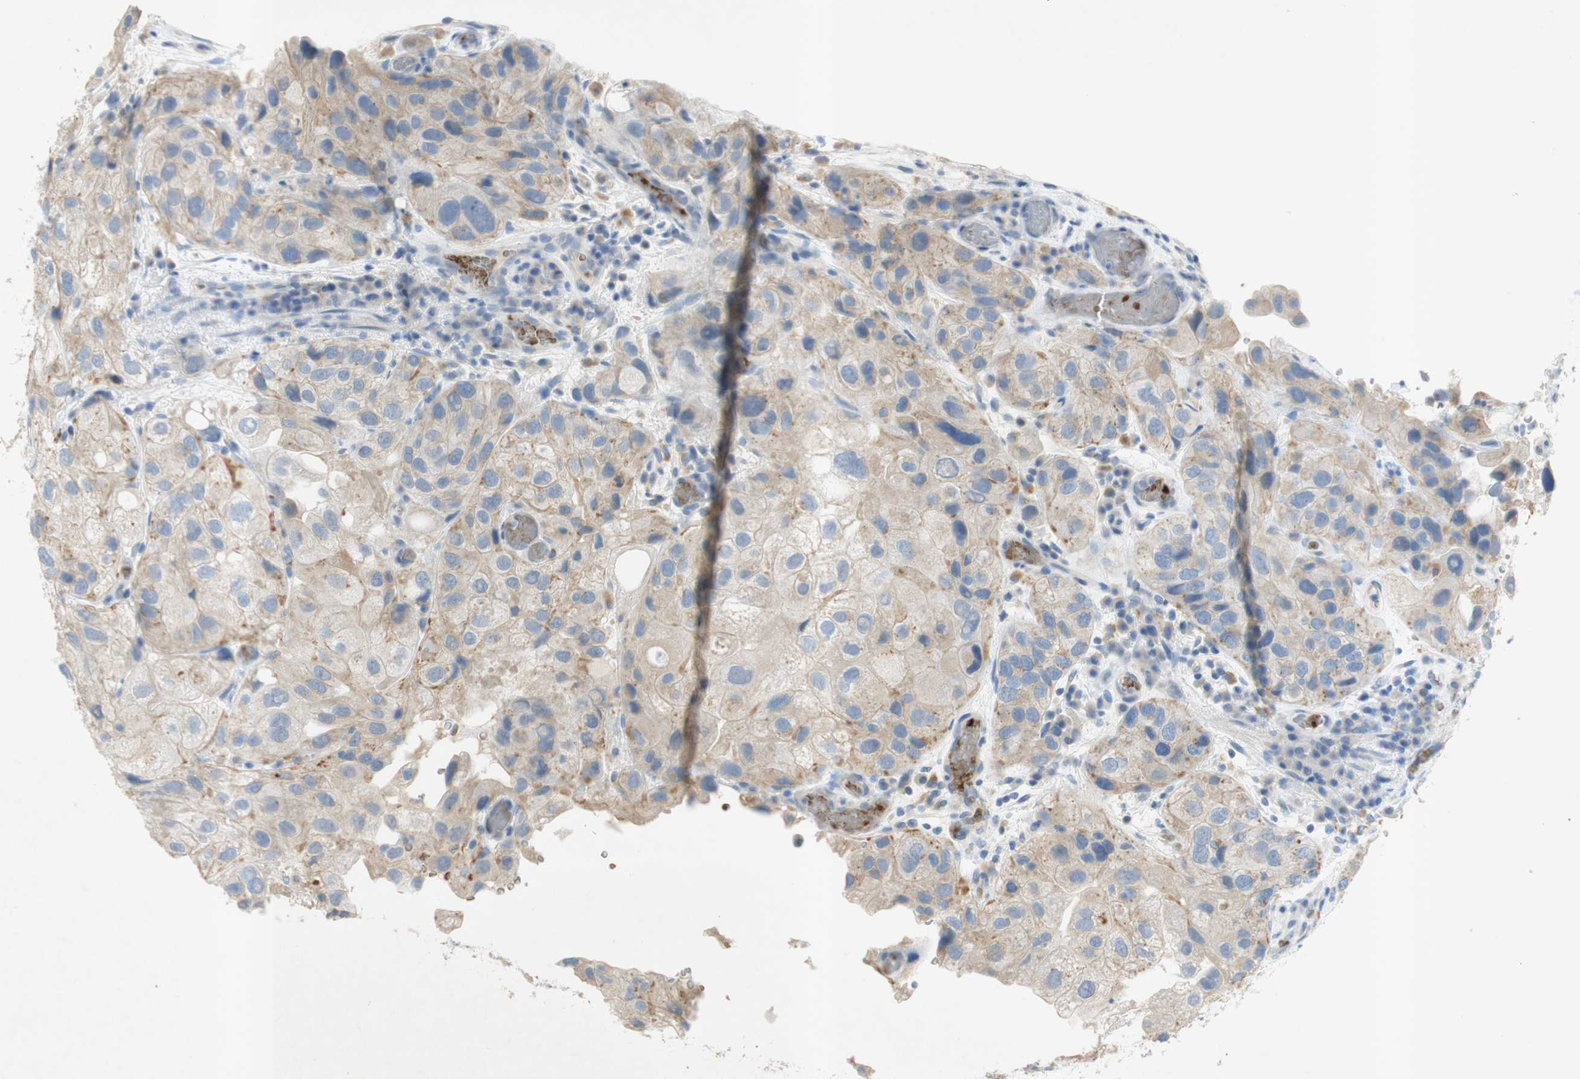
{"staining": {"intensity": "weak", "quantity": "25%-75%", "location": "cytoplasmic/membranous"}, "tissue": "urothelial cancer", "cell_type": "Tumor cells", "image_type": "cancer", "snomed": [{"axis": "morphology", "description": "Urothelial carcinoma, High grade"}, {"axis": "topography", "description": "Urinary bladder"}], "caption": "Protein expression analysis of urothelial carcinoma (high-grade) reveals weak cytoplasmic/membranous positivity in approximately 25%-75% of tumor cells.", "gene": "EPO", "patient": {"sex": "female", "age": 64}}